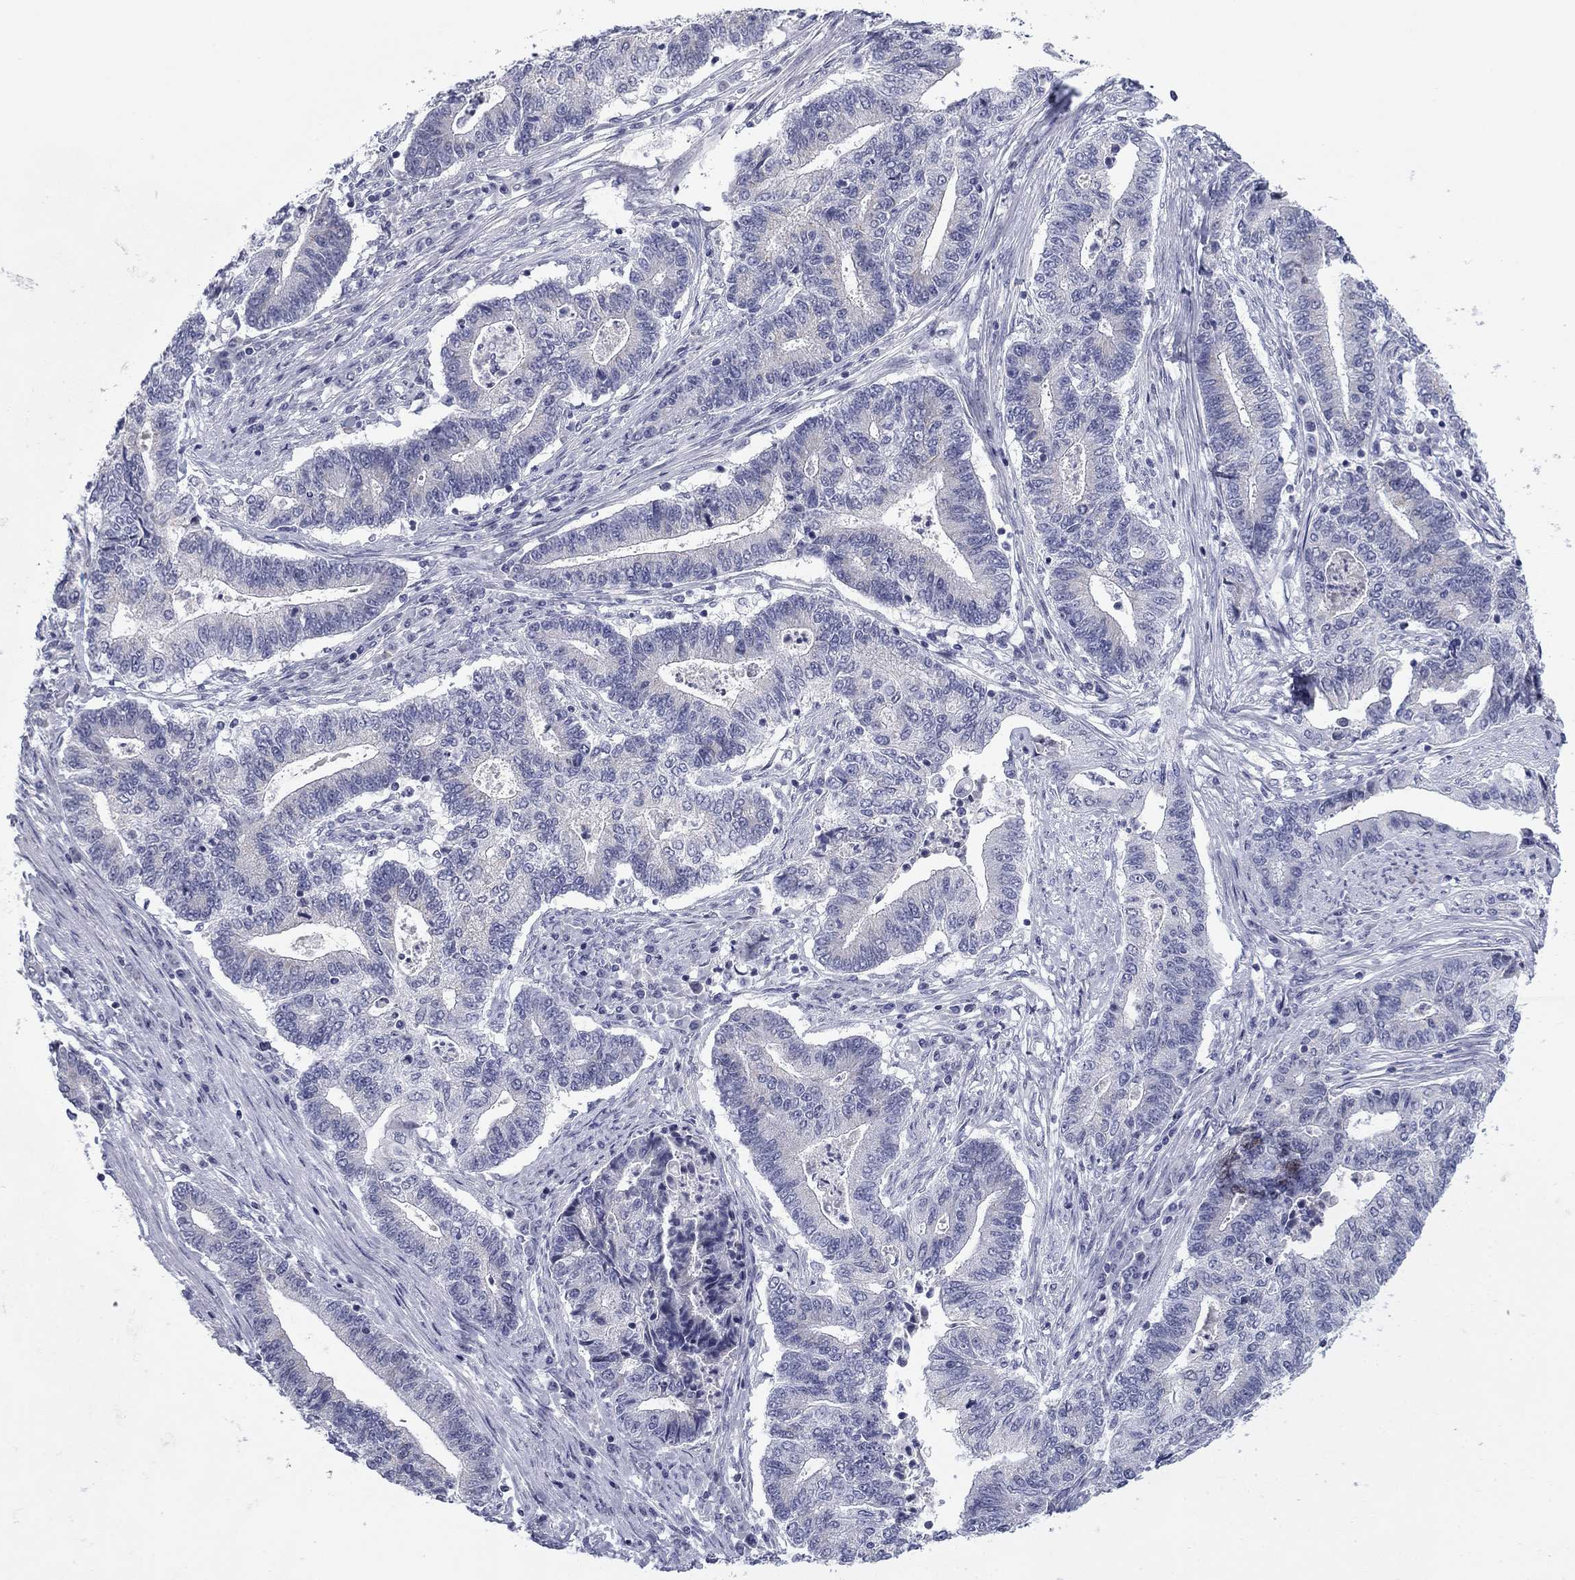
{"staining": {"intensity": "negative", "quantity": "none", "location": "none"}, "tissue": "endometrial cancer", "cell_type": "Tumor cells", "image_type": "cancer", "snomed": [{"axis": "morphology", "description": "Adenocarcinoma, NOS"}, {"axis": "topography", "description": "Uterus"}, {"axis": "topography", "description": "Endometrium"}], "caption": "Tumor cells are negative for brown protein staining in endometrial cancer (adenocarcinoma). The staining is performed using DAB (3,3'-diaminobenzidine) brown chromogen with nuclei counter-stained in using hematoxylin.", "gene": "PRPH", "patient": {"sex": "female", "age": 54}}